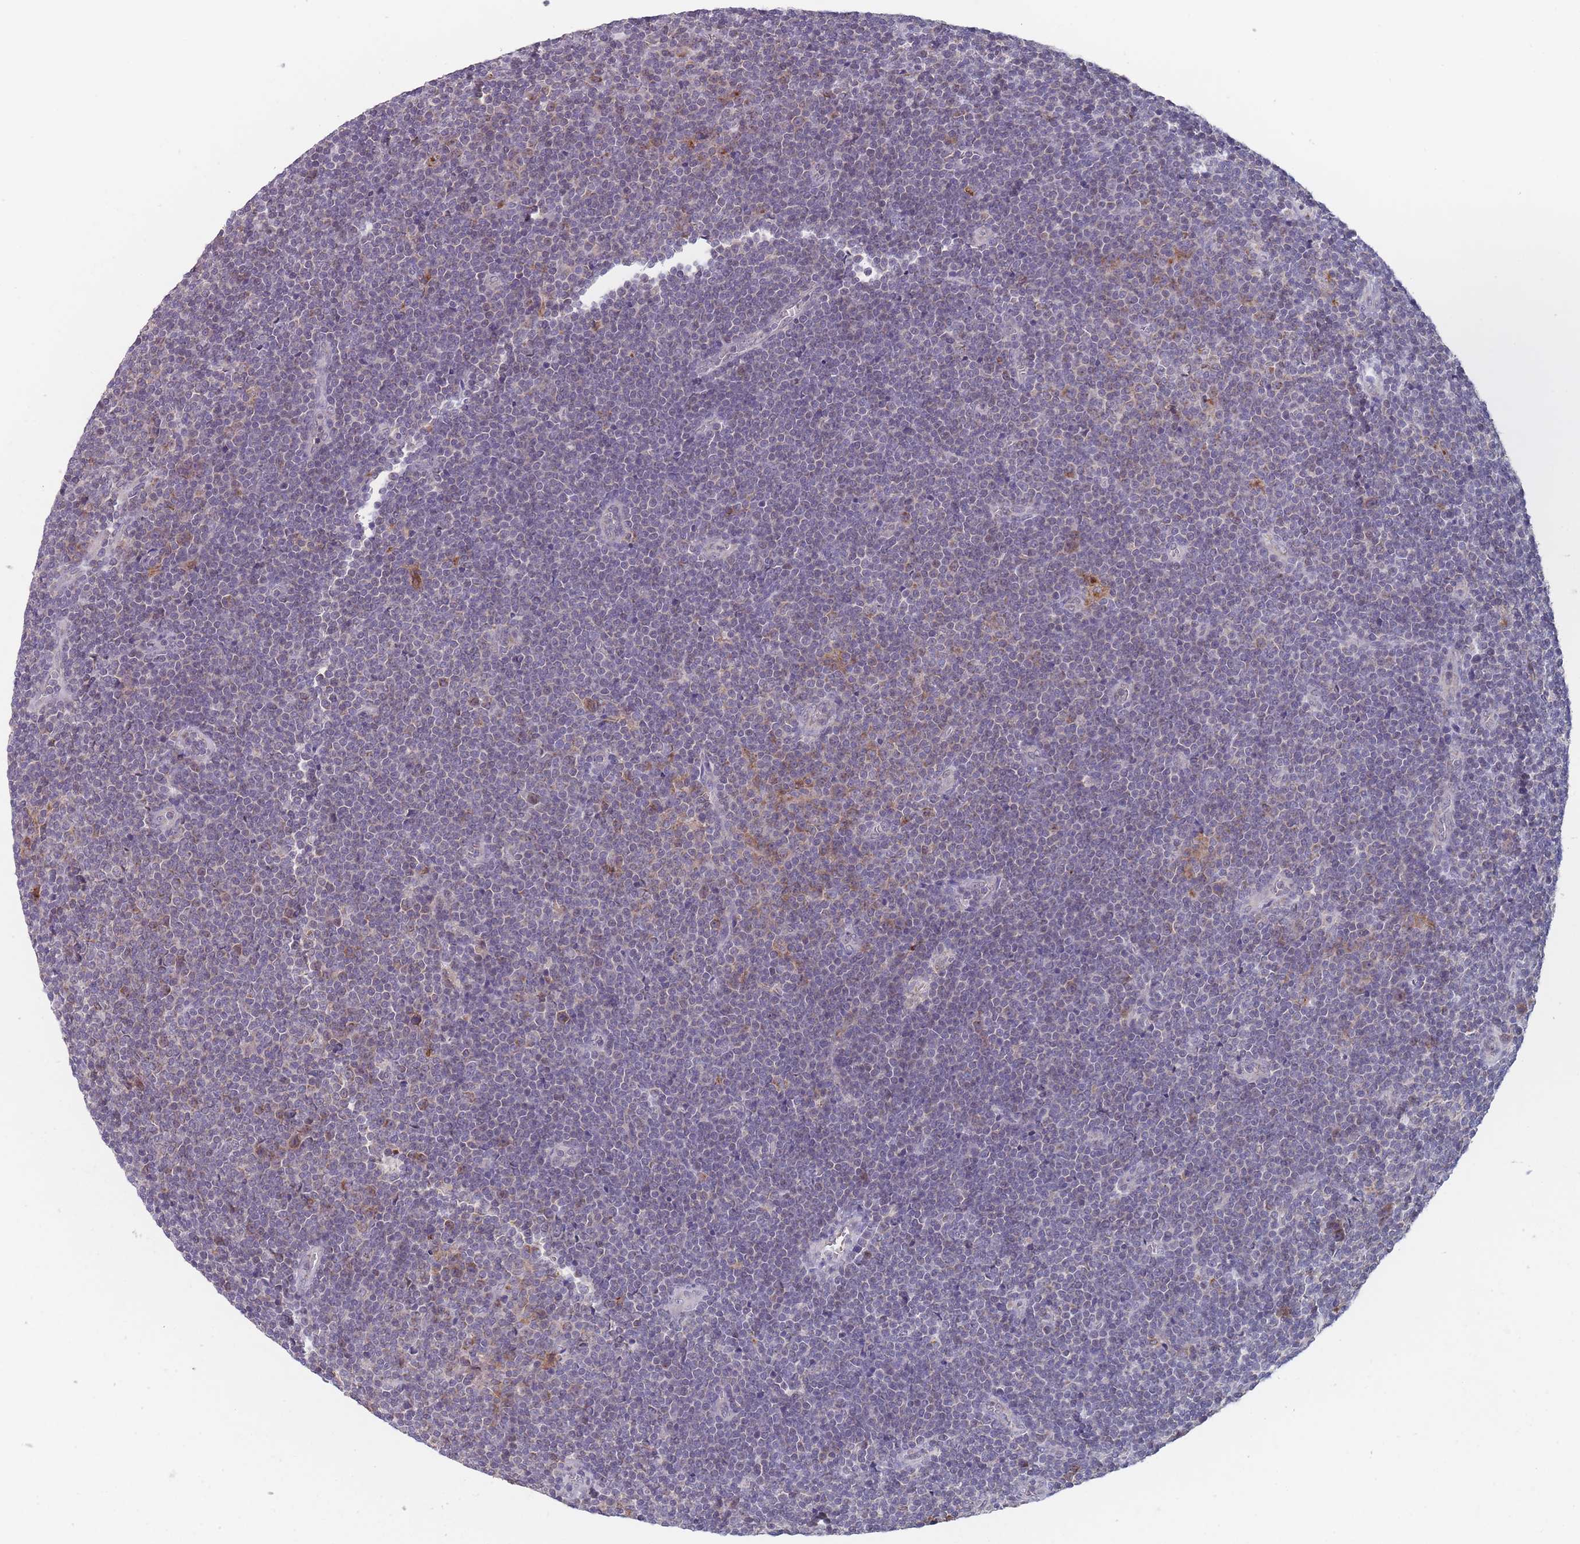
{"staining": {"intensity": "weak", "quantity": "<25%", "location": "cytoplasmic/membranous"}, "tissue": "lymphoma", "cell_type": "Tumor cells", "image_type": "cancer", "snomed": [{"axis": "morphology", "description": "Malignant lymphoma, non-Hodgkin's type, Low grade"}, {"axis": "topography", "description": "Lymph node"}], "caption": "This is an immunohistochemistry (IHC) histopathology image of low-grade malignant lymphoma, non-Hodgkin's type. There is no expression in tumor cells.", "gene": "PEX7", "patient": {"sex": "male", "age": 48}}